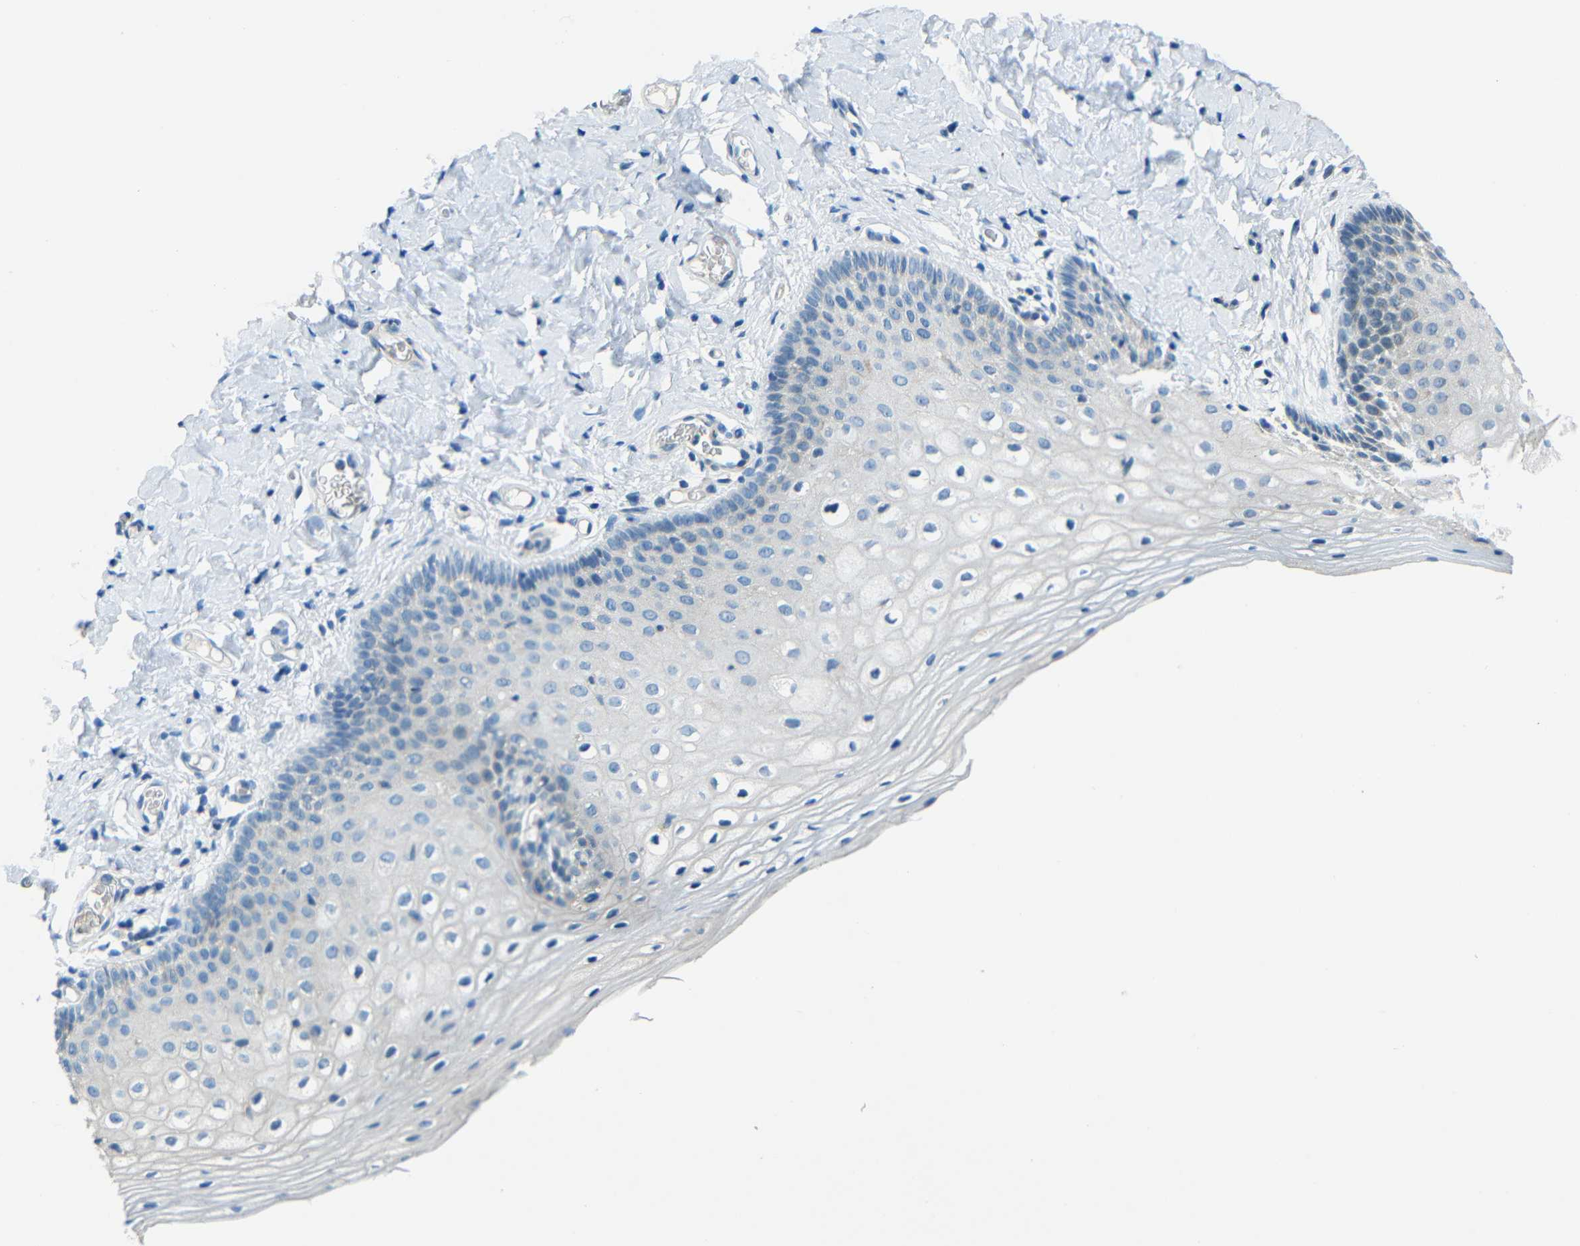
{"staining": {"intensity": "negative", "quantity": "none", "location": "none"}, "tissue": "vagina", "cell_type": "Squamous epithelial cells", "image_type": "normal", "snomed": [{"axis": "morphology", "description": "Normal tissue, NOS"}, {"axis": "topography", "description": "Vagina"}], "caption": "This is an immunohistochemistry image of normal vagina. There is no expression in squamous epithelial cells.", "gene": "CYP26B1", "patient": {"sex": "female", "age": 55}}